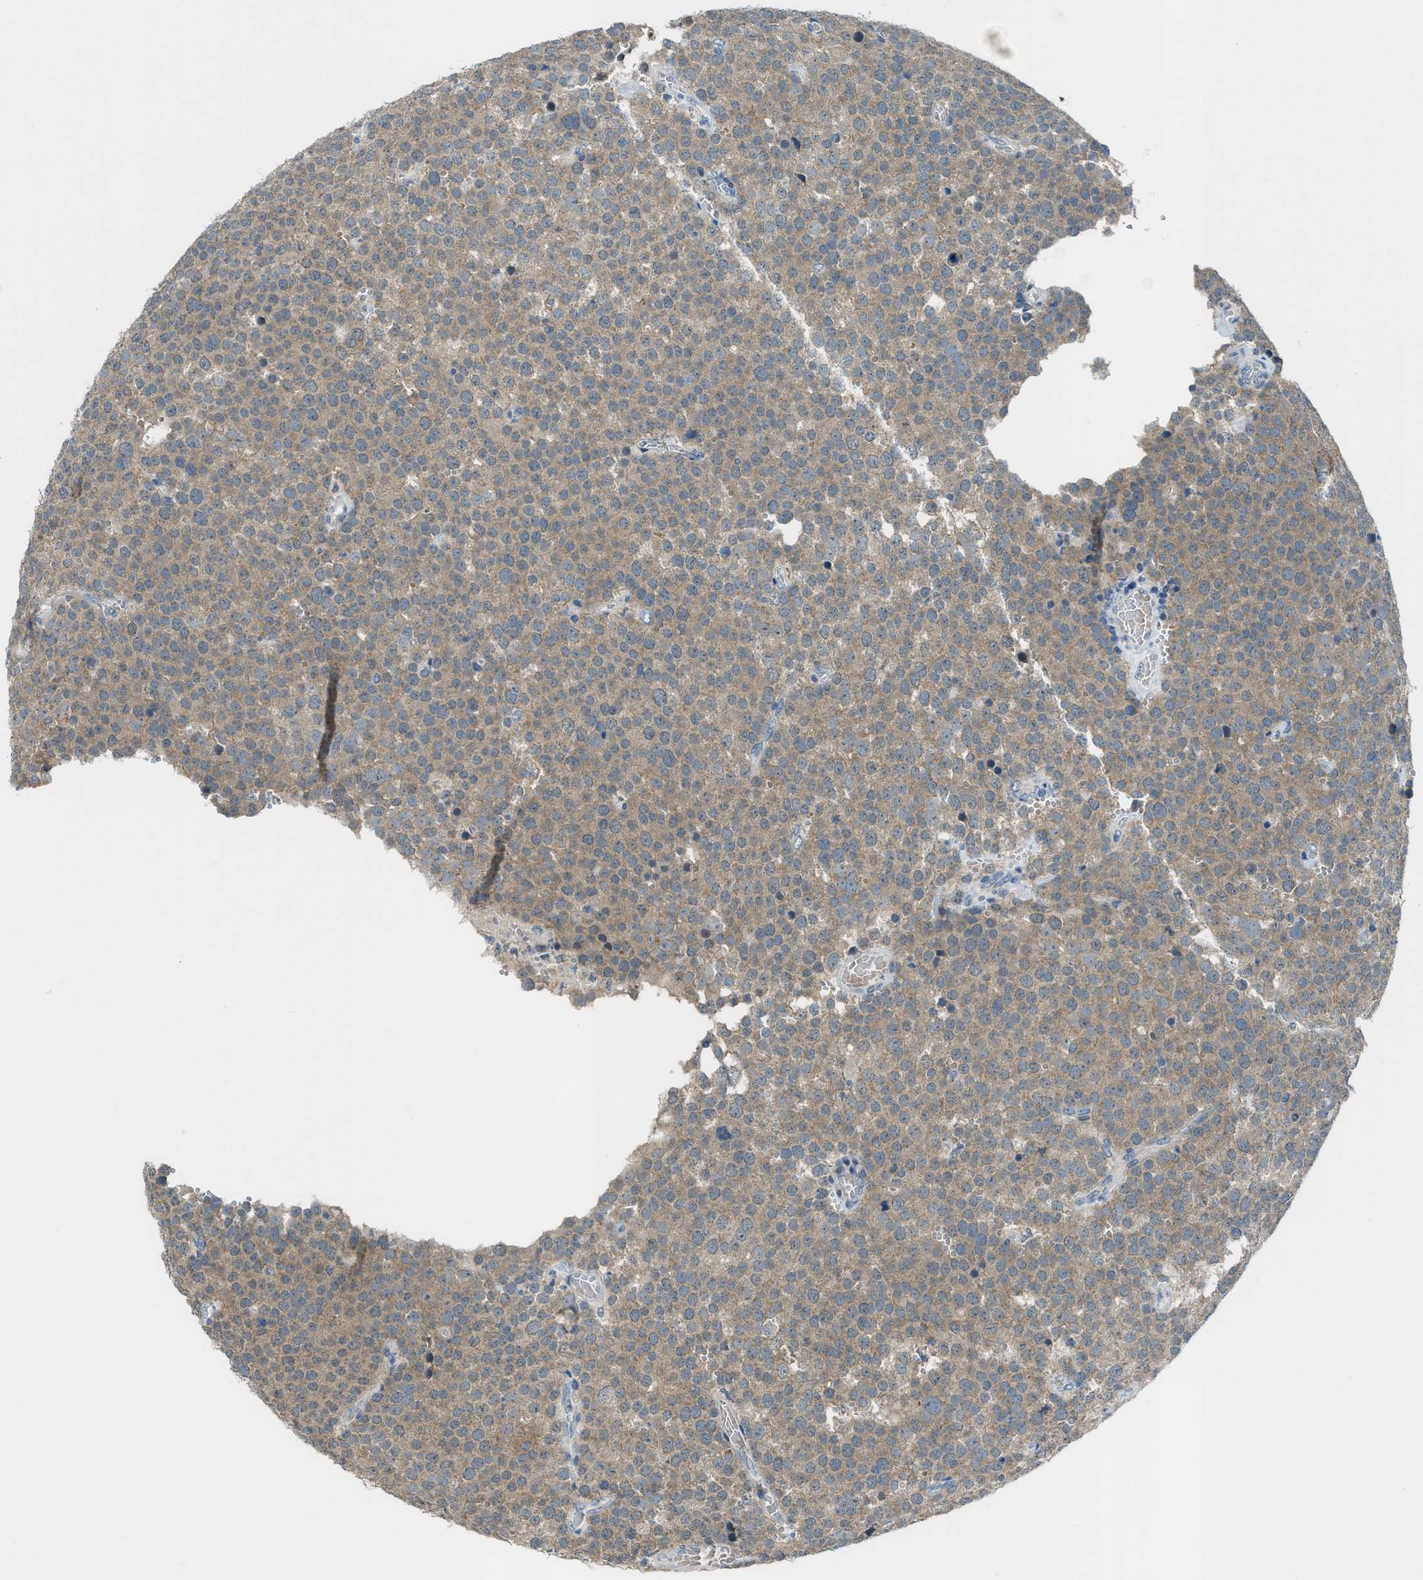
{"staining": {"intensity": "weak", "quantity": ">75%", "location": "cytoplasmic/membranous"}, "tissue": "testis cancer", "cell_type": "Tumor cells", "image_type": "cancer", "snomed": [{"axis": "morphology", "description": "Normal tissue, NOS"}, {"axis": "morphology", "description": "Seminoma, NOS"}, {"axis": "topography", "description": "Testis"}], "caption": "Protein expression by immunohistochemistry (IHC) displays weak cytoplasmic/membranous positivity in approximately >75% of tumor cells in testis cancer. (DAB (3,3'-diaminobenzidine) = brown stain, brightfield microscopy at high magnification).", "gene": "CDON", "patient": {"sex": "male", "age": 71}}